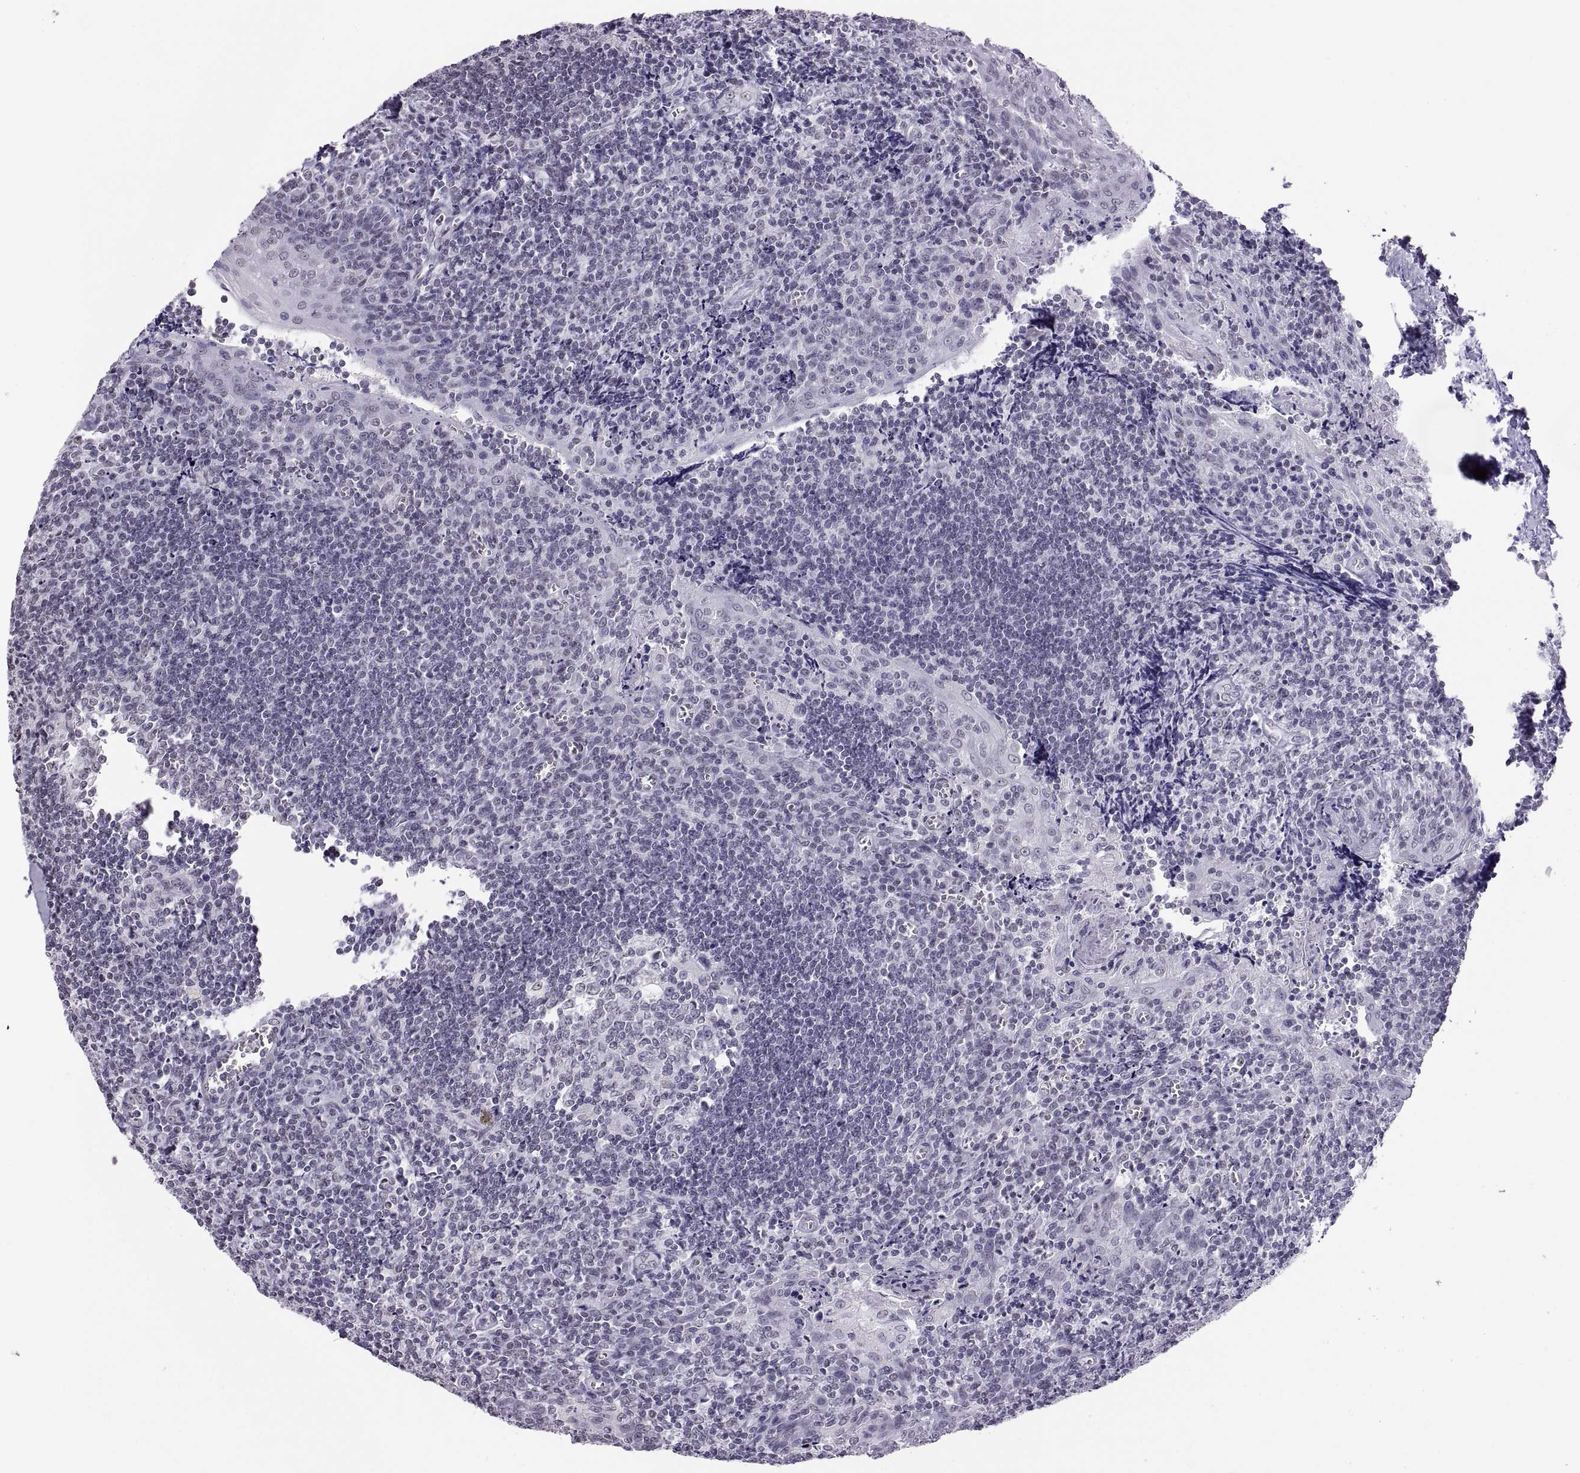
{"staining": {"intensity": "negative", "quantity": "none", "location": "none"}, "tissue": "tonsil", "cell_type": "Germinal center cells", "image_type": "normal", "snomed": [{"axis": "morphology", "description": "Normal tissue, NOS"}, {"axis": "morphology", "description": "Inflammation, NOS"}, {"axis": "topography", "description": "Tonsil"}], "caption": "The photomicrograph shows no significant staining in germinal center cells of tonsil.", "gene": "CARTPT", "patient": {"sex": "female", "age": 31}}